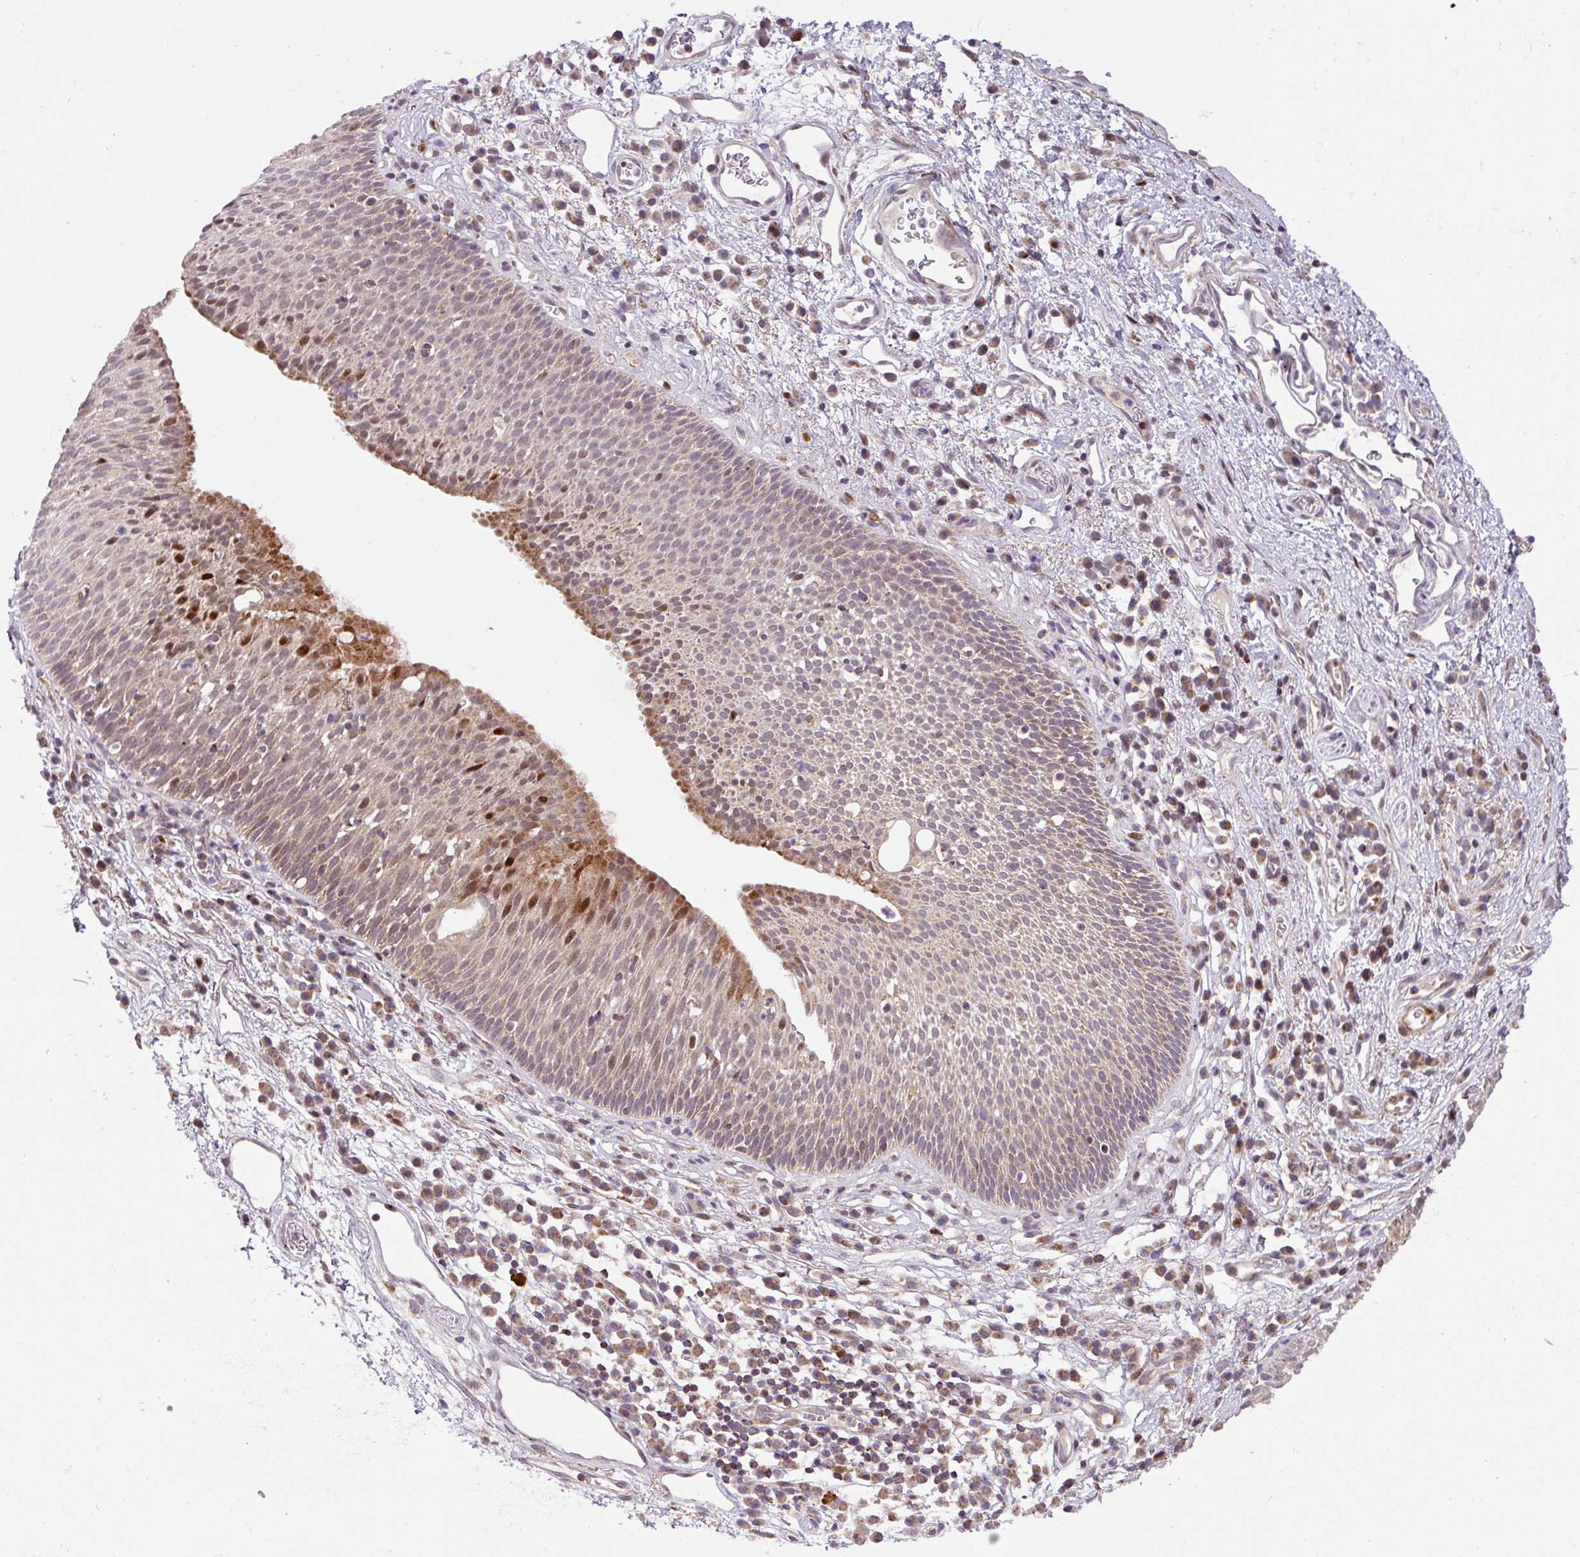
{"staining": {"intensity": "moderate", "quantity": "25%-75%", "location": "cytoplasmic/membranous,nuclear"}, "tissue": "nasopharynx", "cell_type": "Respiratory epithelial cells", "image_type": "normal", "snomed": [{"axis": "morphology", "description": "Normal tissue, NOS"}, {"axis": "topography", "description": "Lymph node"}, {"axis": "topography", "description": "Cartilage tissue"}, {"axis": "topography", "description": "Nasopharynx"}], "caption": "Immunohistochemistry (IHC) staining of unremarkable nasopharynx, which exhibits medium levels of moderate cytoplasmic/membranous,nuclear positivity in about 25%-75% of respiratory epithelial cells indicating moderate cytoplasmic/membranous,nuclear protein positivity. The staining was performed using DAB (3,3'-diaminobenzidine) (brown) for protein detection and nuclei were counterstained in hematoxylin (blue).", "gene": "ENSG00000269547", "patient": {"sex": "male", "age": 63}}